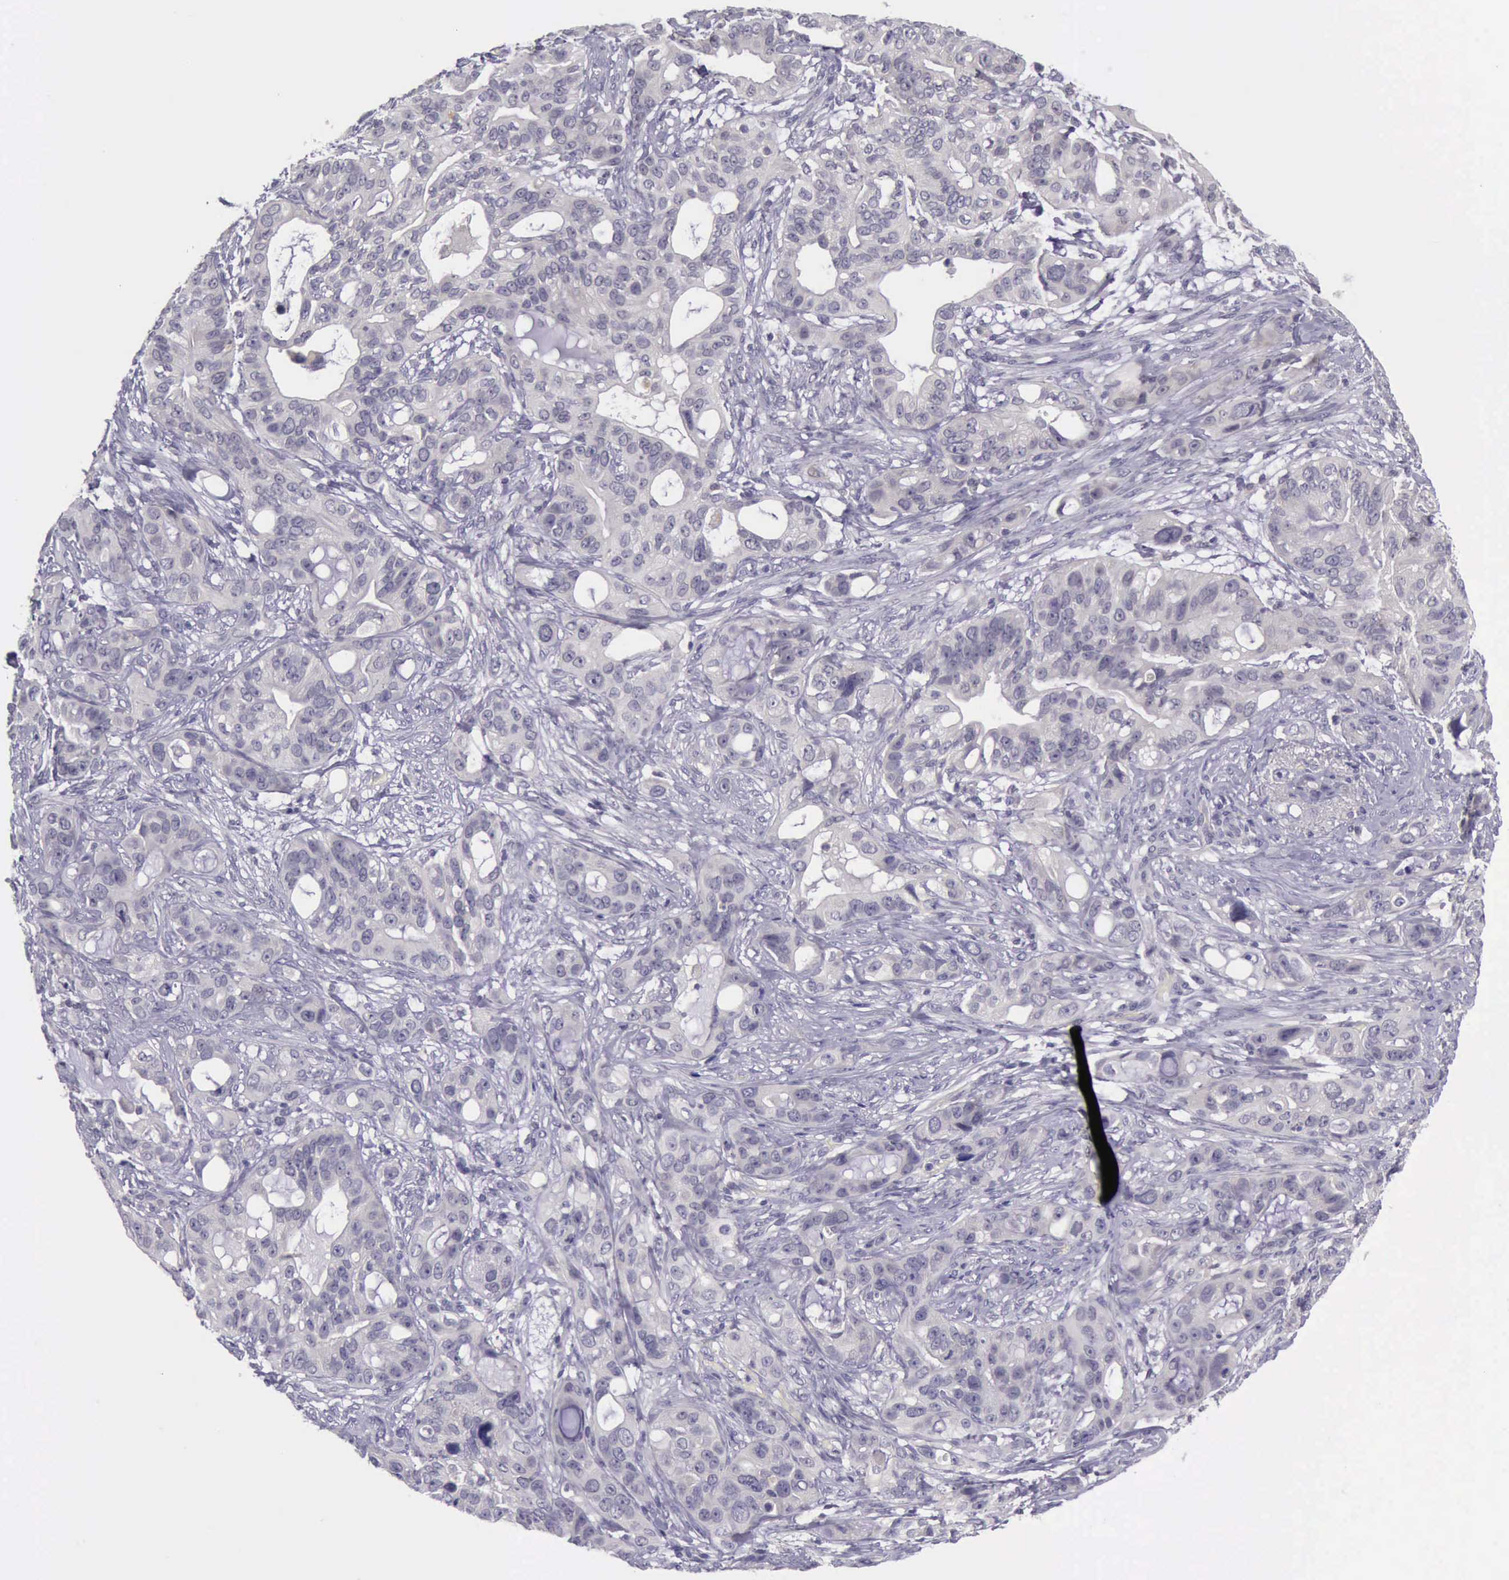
{"staining": {"intensity": "negative", "quantity": "none", "location": "none"}, "tissue": "stomach cancer", "cell_type": "Tumor cells", "image_type": "cancer", "snomed": [{"axis": "morphology", "description": "Adenocarcinoma, NOS"}, {"axis": "topography", "description": "Stomach, upper"}], "caption": "Image shows no protein staining in tumor cells of stomach cancer tissue. The staining was performed using DAB (3,3'-diaminobenzidine) to visualize the protein expression in brown, while the nuclei were stained in blue with hematoxylin (Magnification: 20x).", "gene": "ARNT2", "patient": {"sex": "male", "age": 47}}